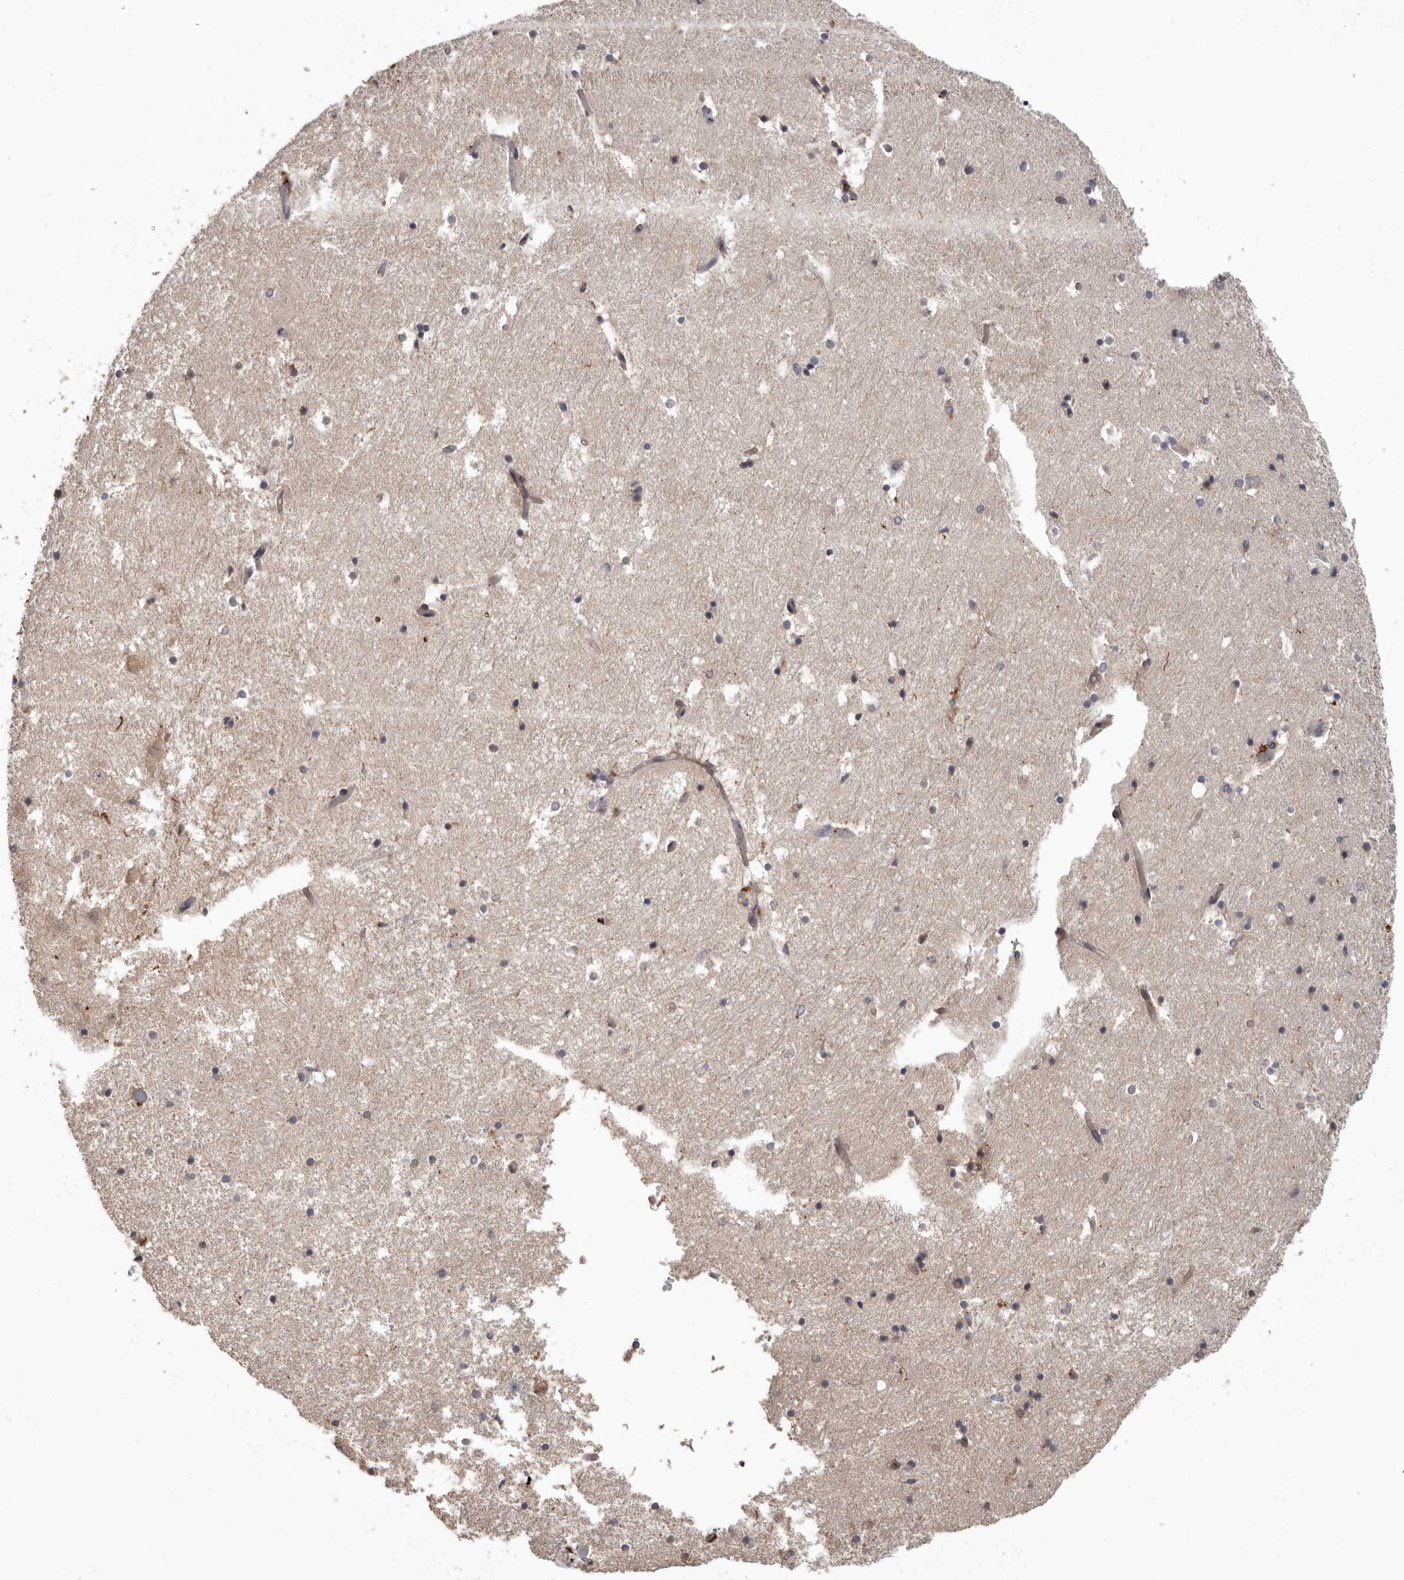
{"staining": {"intensity": "weak", "quantity": "<25%", "location": "cytoplasmic/membranous"}, "tissue": "hippocampus", "cell_type": "Glial cells", "image_type": "normal", "snomed": [{"axis": "morphology", "description": "Normal tissue, NOS"}, {"axis": "topography", "description": "Hippocampus"}], "caption": "An immunohistochemistry histopathology image of normal hippocampus is shown. There is no staining in glial cells of hippocampus.", "gene": "FGFR4", "patient": {"sex": "female", "age": 52}}